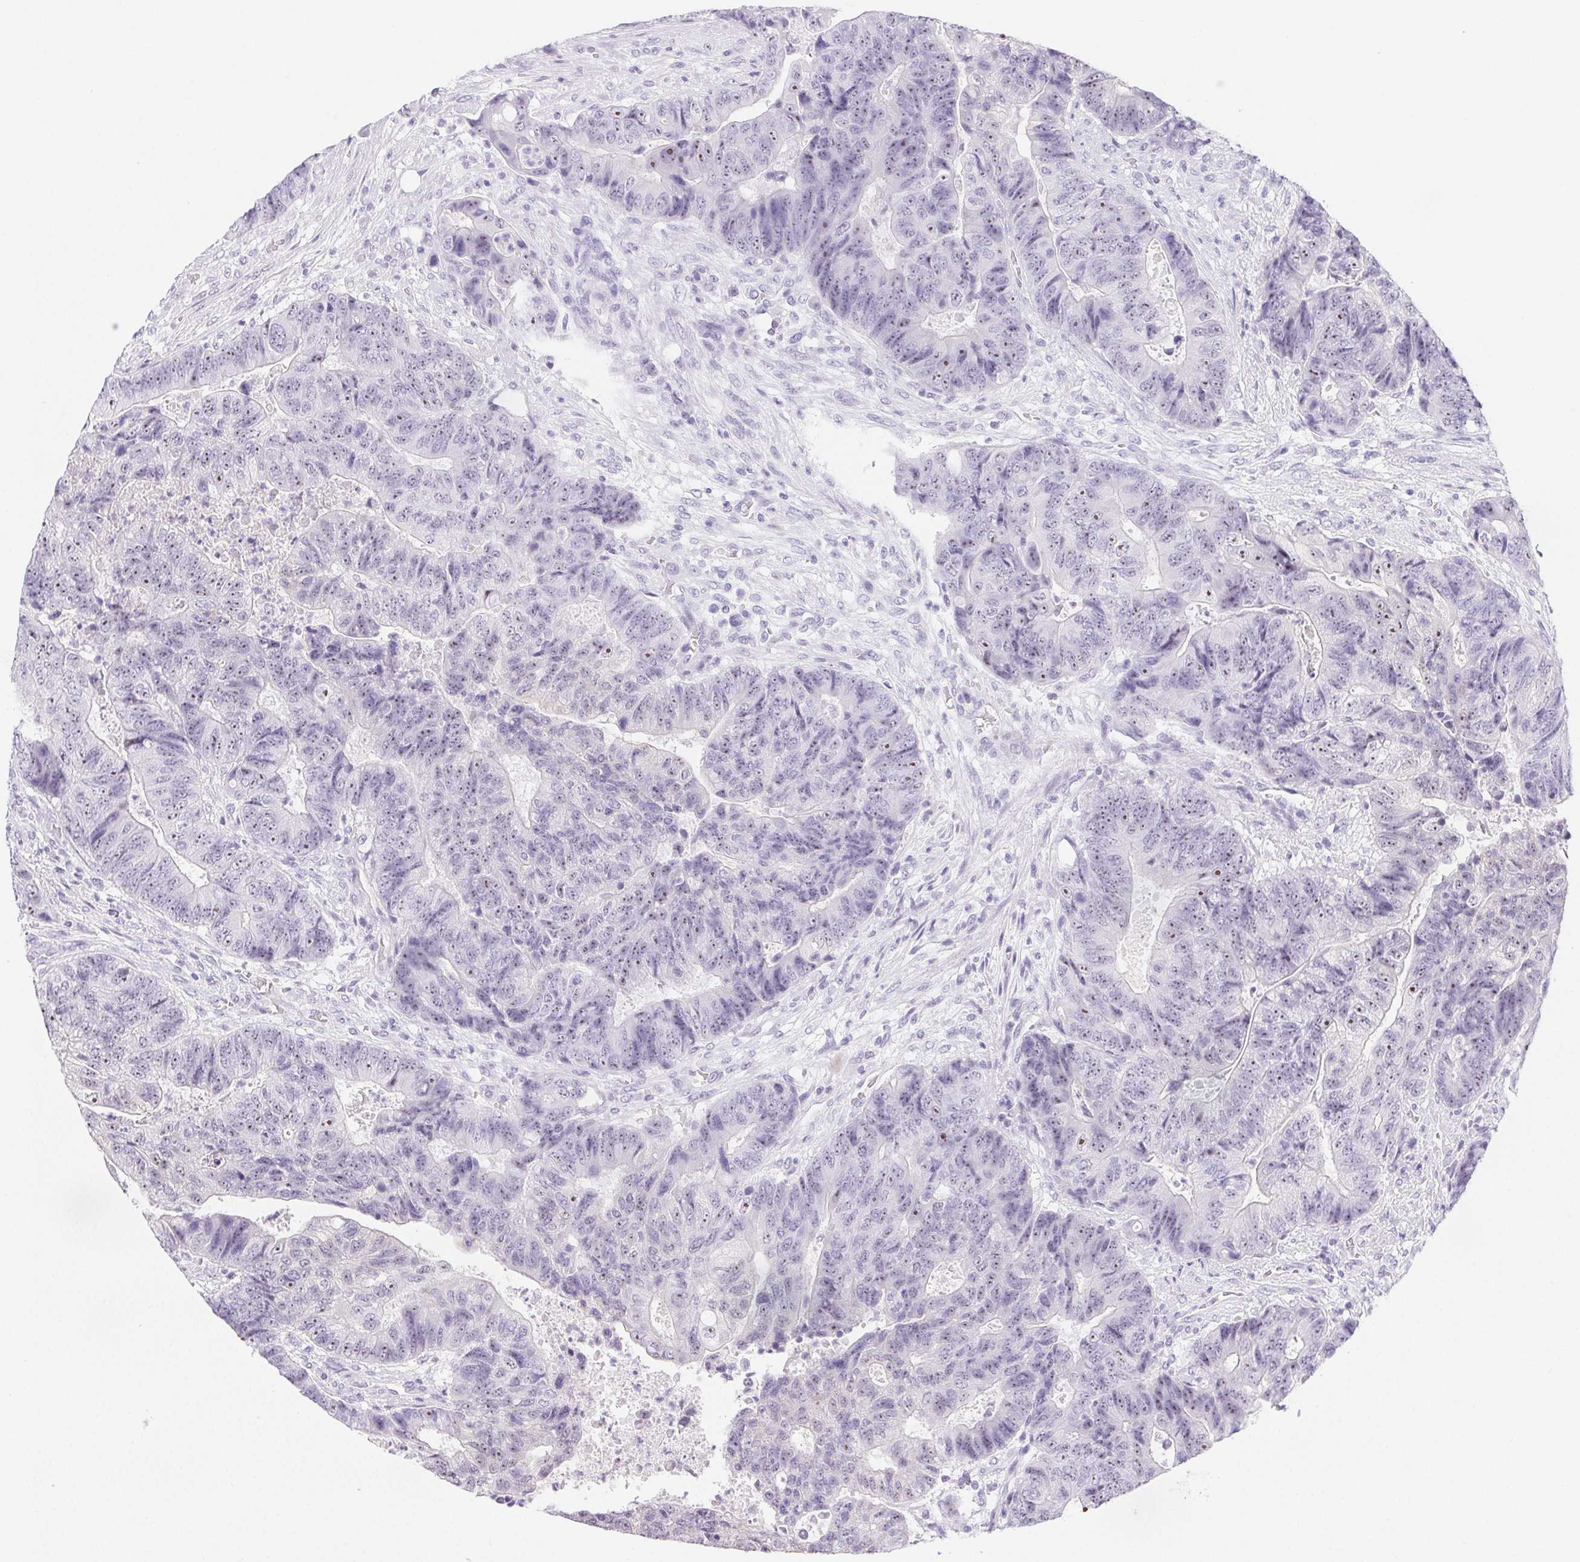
{"staining": {"intensity": "negative", "quantity": "none", "location": "none"}, "tissue": "colorectal cancer", "cell_type": "Tumor cells", "image_type": "cancer", "snomed": [{"axis": "morphology", "description": "Normal tissue, NOS"}, {"axis": "morphology", "description": "Adenocarcinoma, NOS"}, {"axis": "topography", "description": "Colon"}], "caption": "Immunohistochemical staining of colorectal cancer (adenocarcinoma) displays no significant staining in tumor cells.", "gene": "ST8SIA3", "patient": {"sex": "female", "age": 48}}